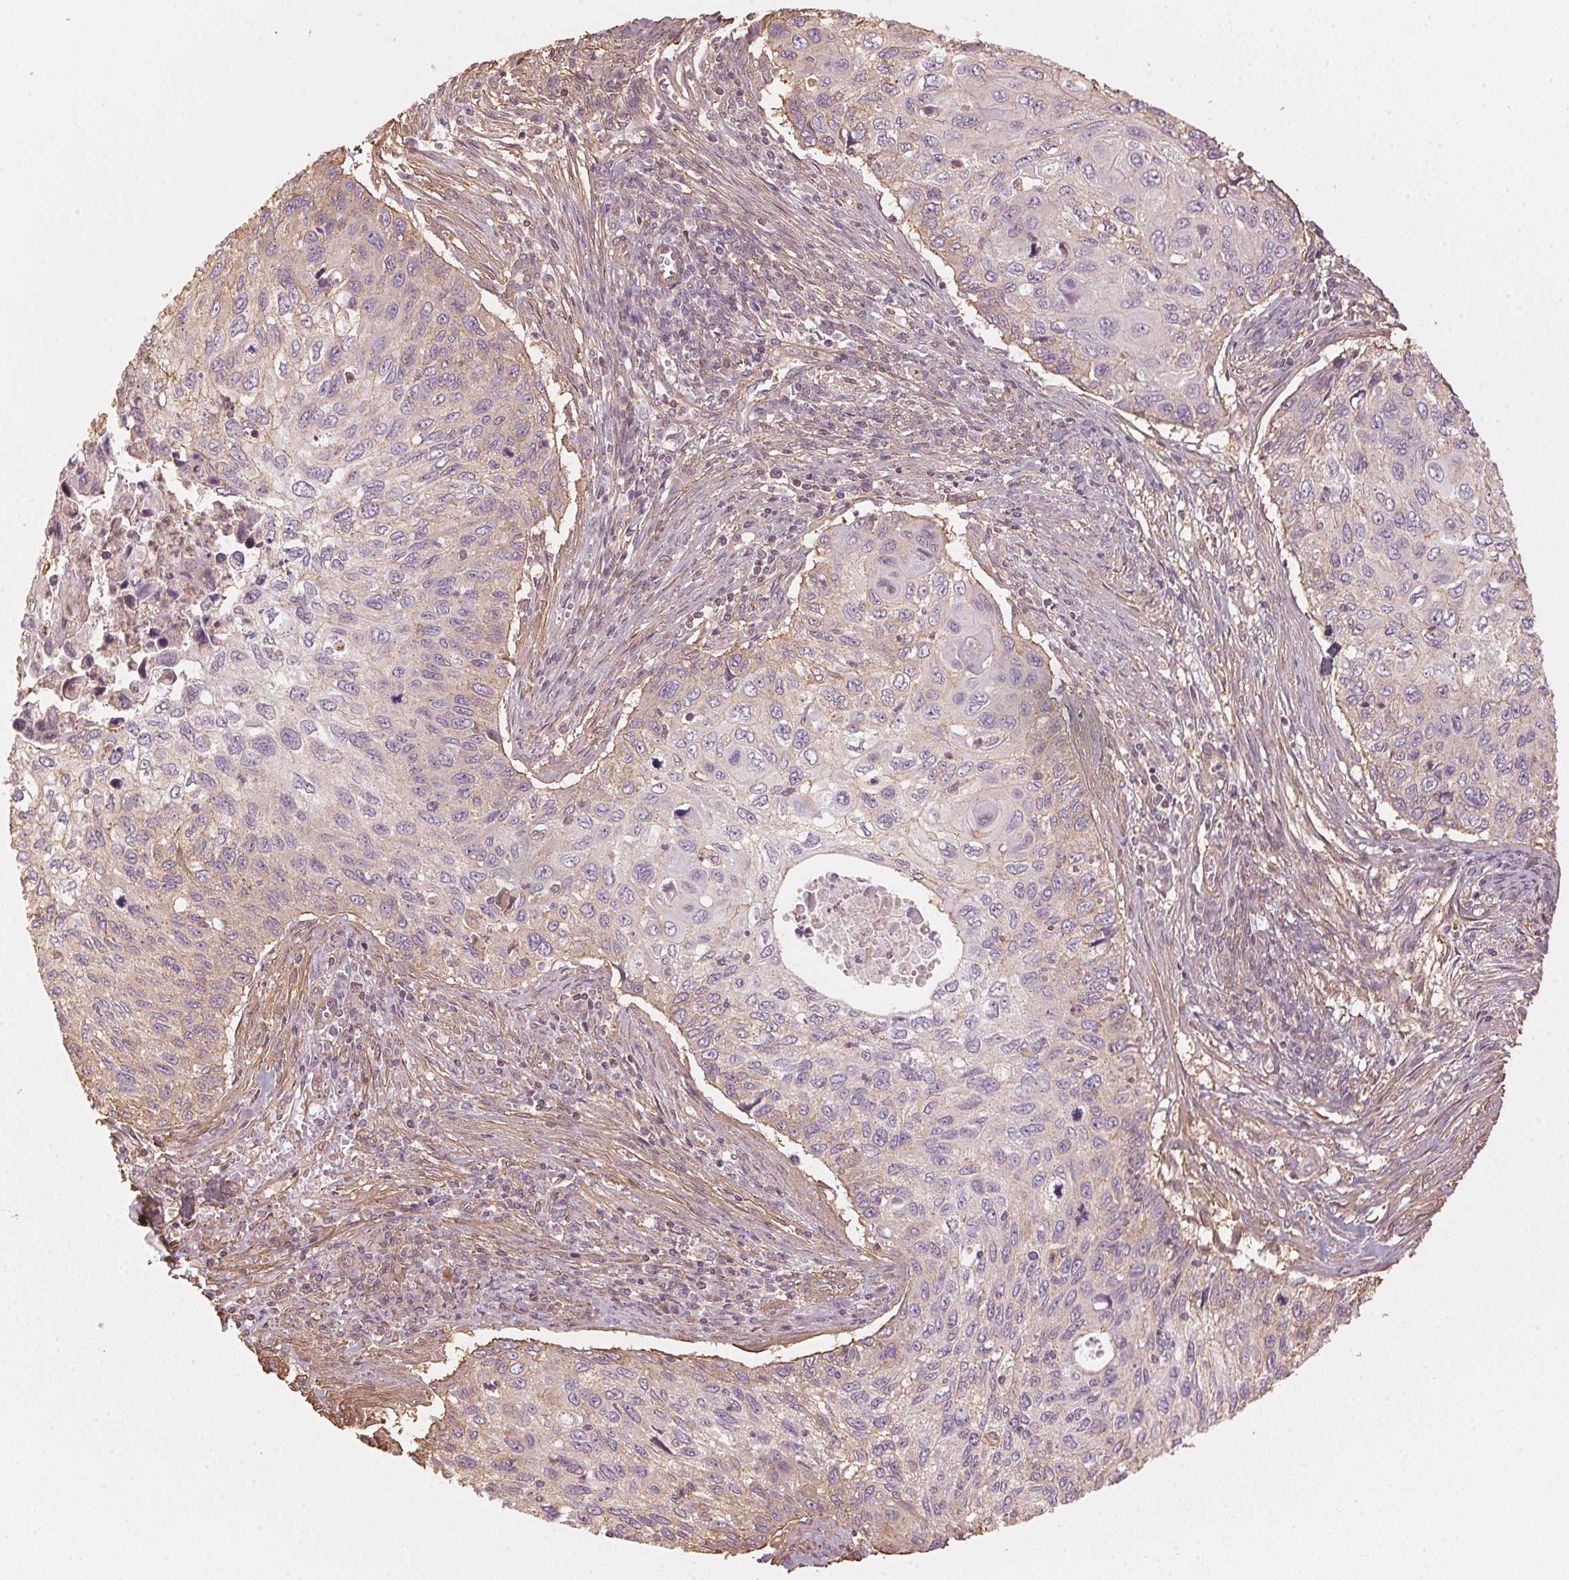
{"staining": {"intensity": "weak", "quantity": "<25%", "location": "cytoplasmic/membranous"}, "tissue": "cervical cancer", "cell_type": "Tumor cells", "image_type": "cancer", "snomed": [{"axis": "morphology", "description": "Squamous cell carcinoma, NOS"}, {"axis": "topography", "description": "Cervix"}], "caption": "There is no significant staining in tumor cells of cervical squamous cell carcinoma.", "gene": "QDPR", "patient": {"sex": "female", "age": 70}}